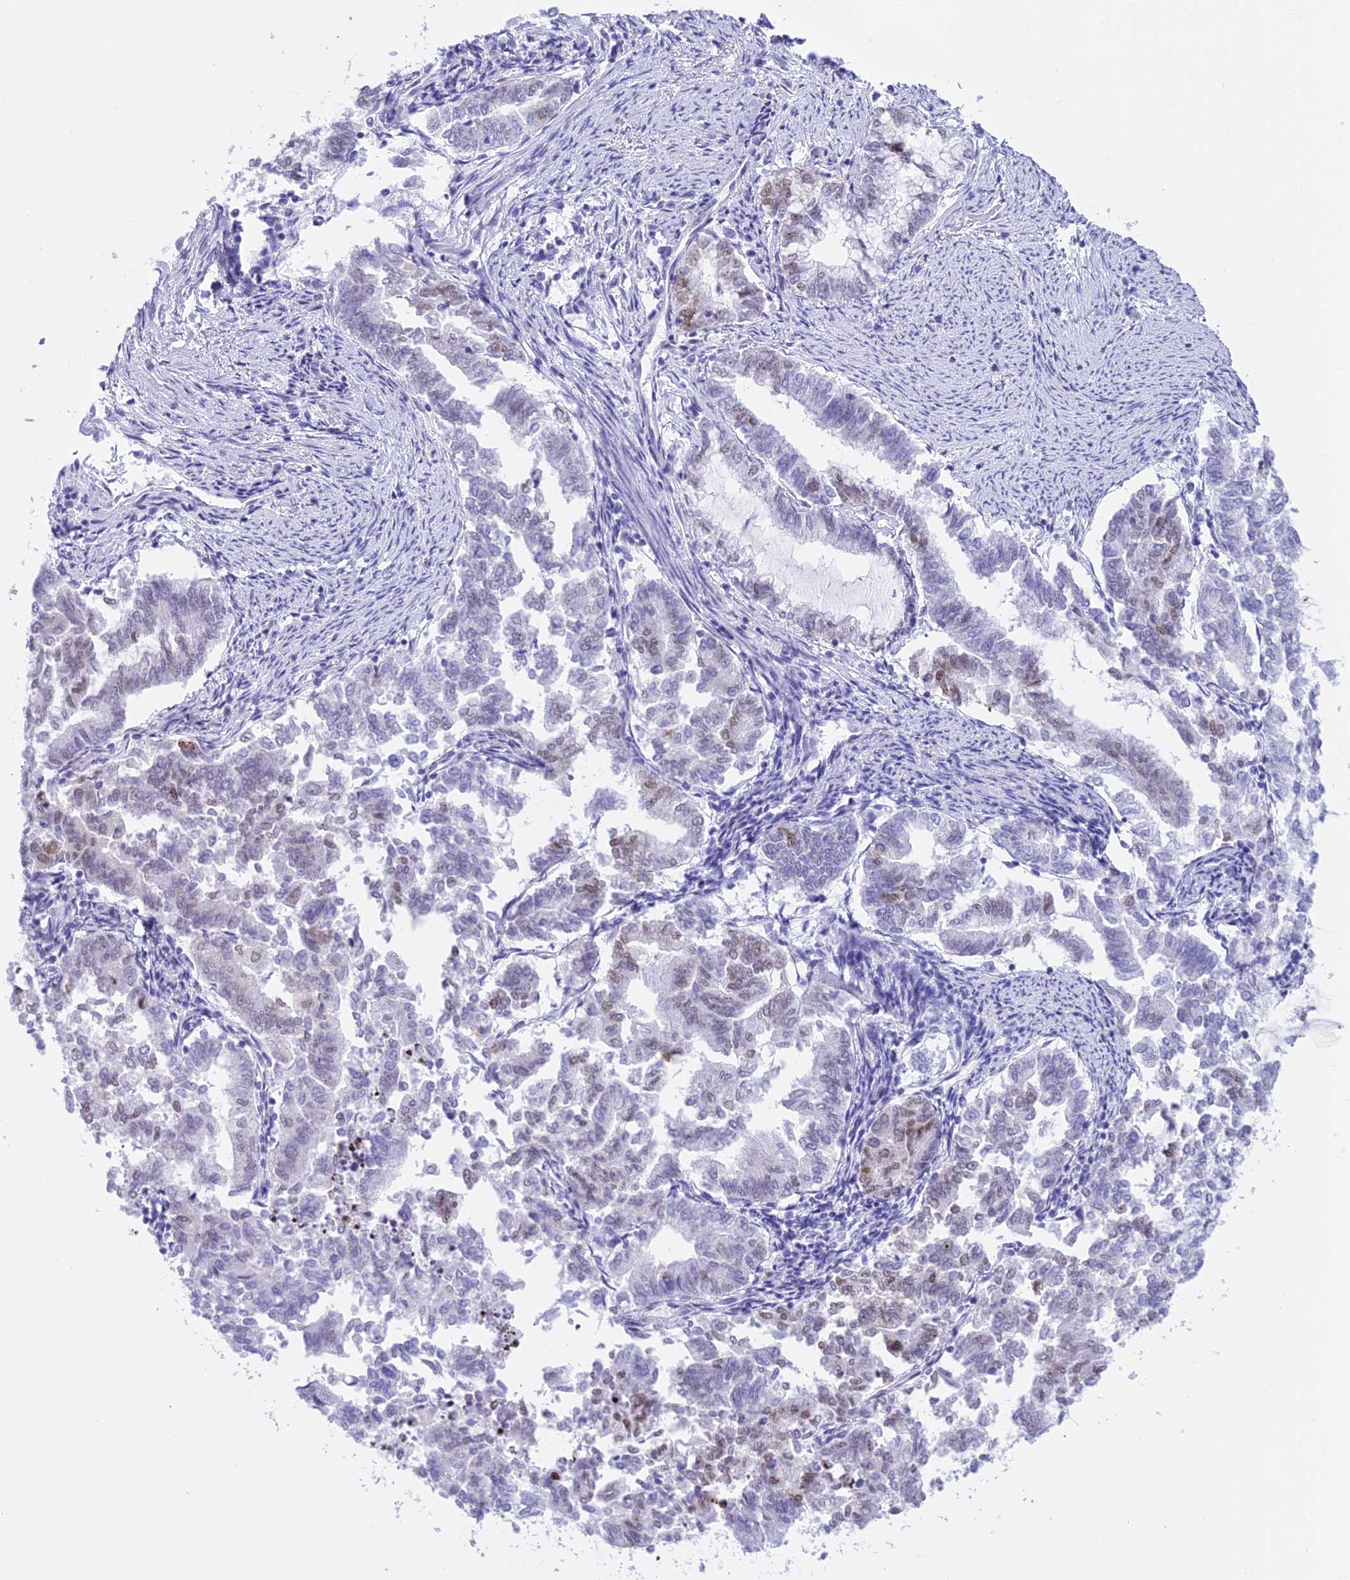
{"staining": {"intensity": "weak", "quantity": "<25%", "location": "nuclear"}, "tissue": "endometrial cancer", "cell_type": "Tumor cells", "image_type": "cancer", "snomed": [{"axis": "morphology", "description": "Adenocarcinoma, NOS"}, {"axis": "topography", "description": "Endometrium"}], "caption": "Human endometrial cancer stained for a protein using immunohistochemistry displays no staining in tumor cells.", "gene": "RNPS1", "patient": {"sex": "female", "age": 79}}